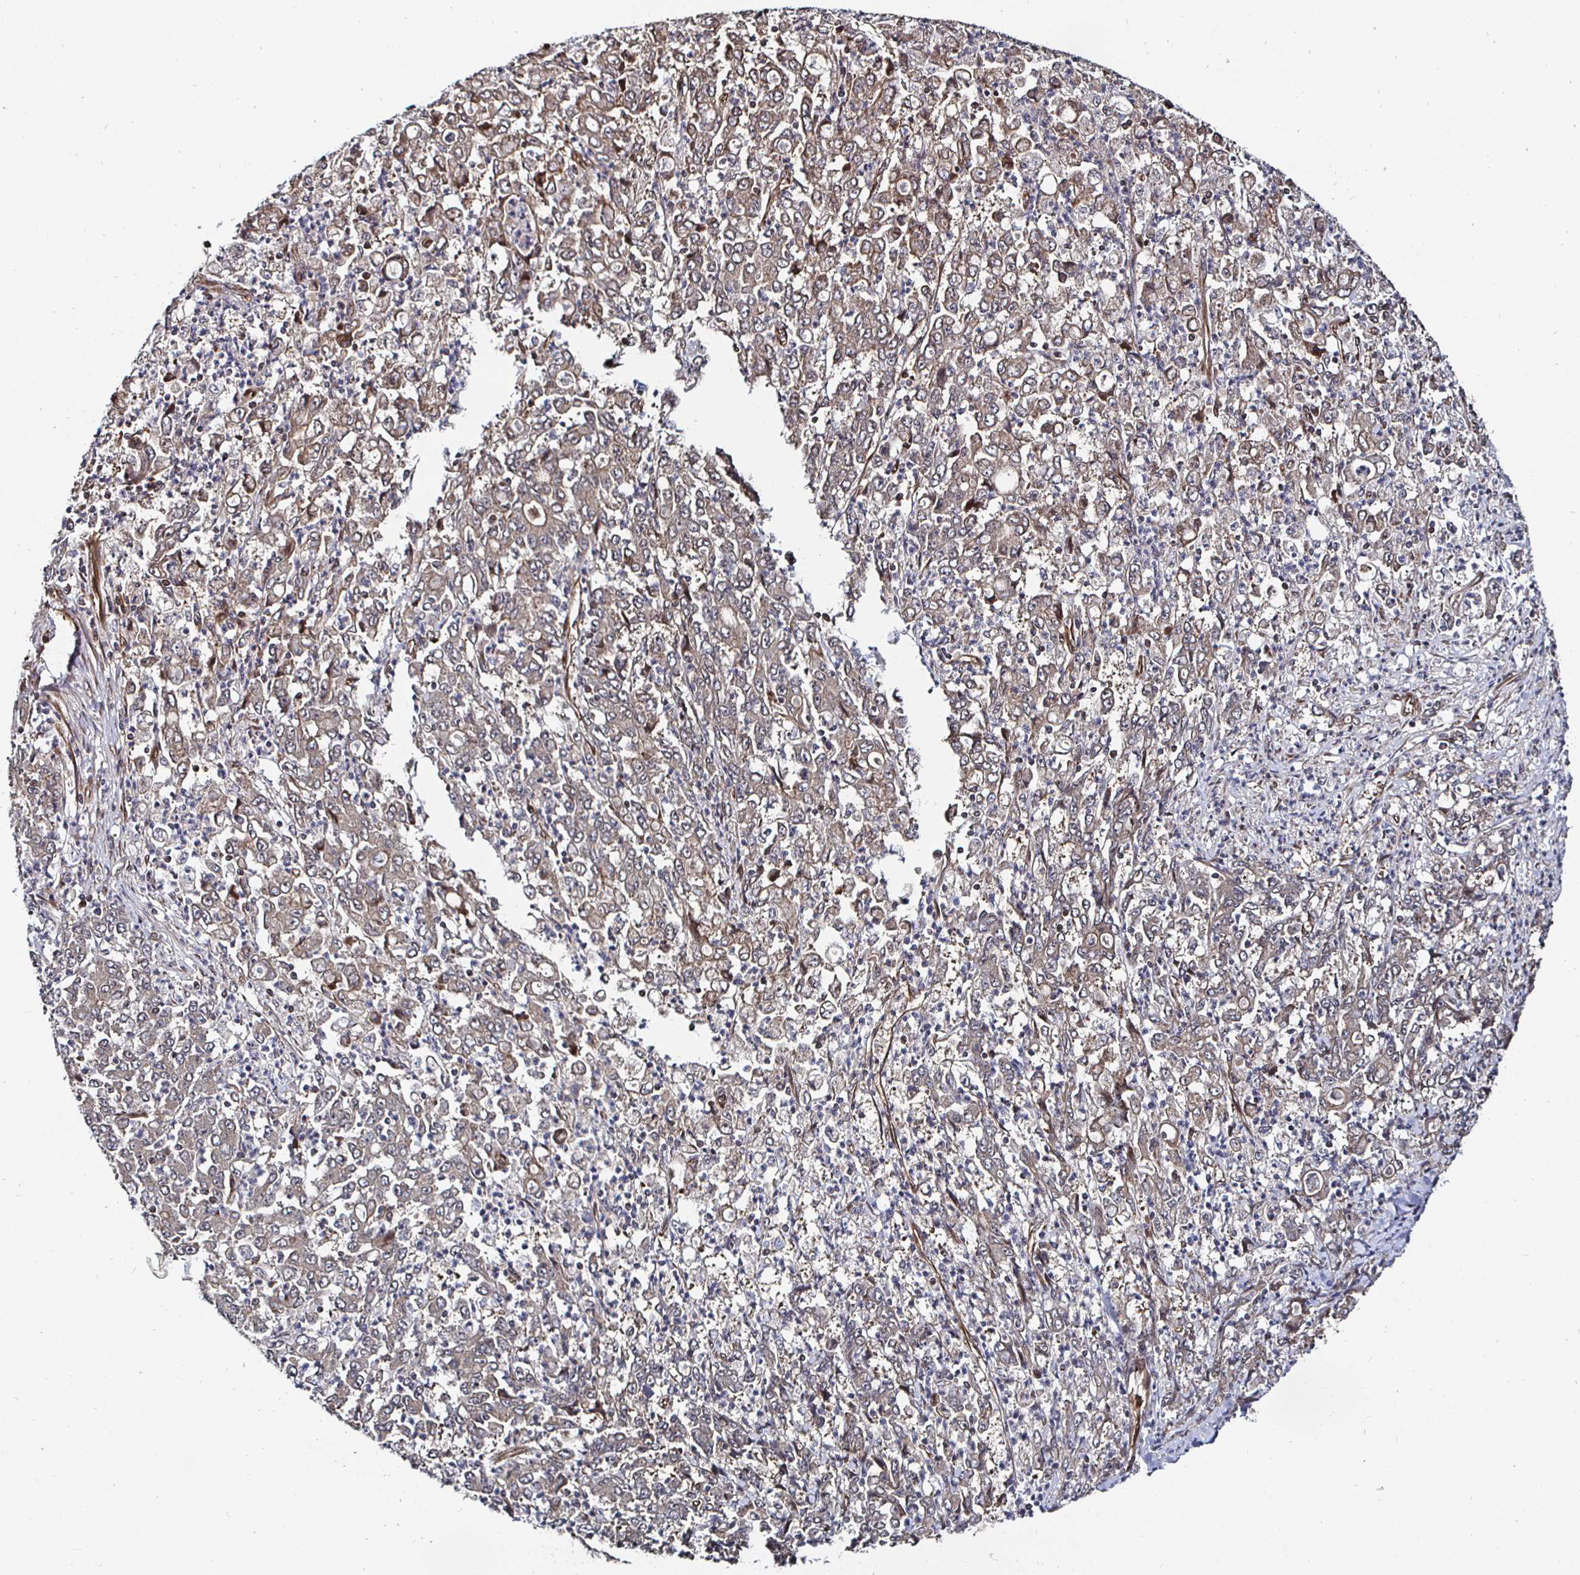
{"staining": {"intensity": "weak", "quantity": ">75%", "location": "cytoplasmic/membranous"}, "tissue": "stomach cancer", "cell_type": "Tumor cells", "image_type": "cancer", "snomed": [{"axis": "morphology", "description": "Adenocarcinoma, NOS"}, {"axis": "topography", "description": "Stomach, lower"}], "caption": "Human stomach cancer stained for a protein (brown) displays weak cytoplasmic/membranous positive expression in approximately >75% of tumor cells.", "gene": "TBKBP1", "patient": {"sex": "female", "age": 71}}